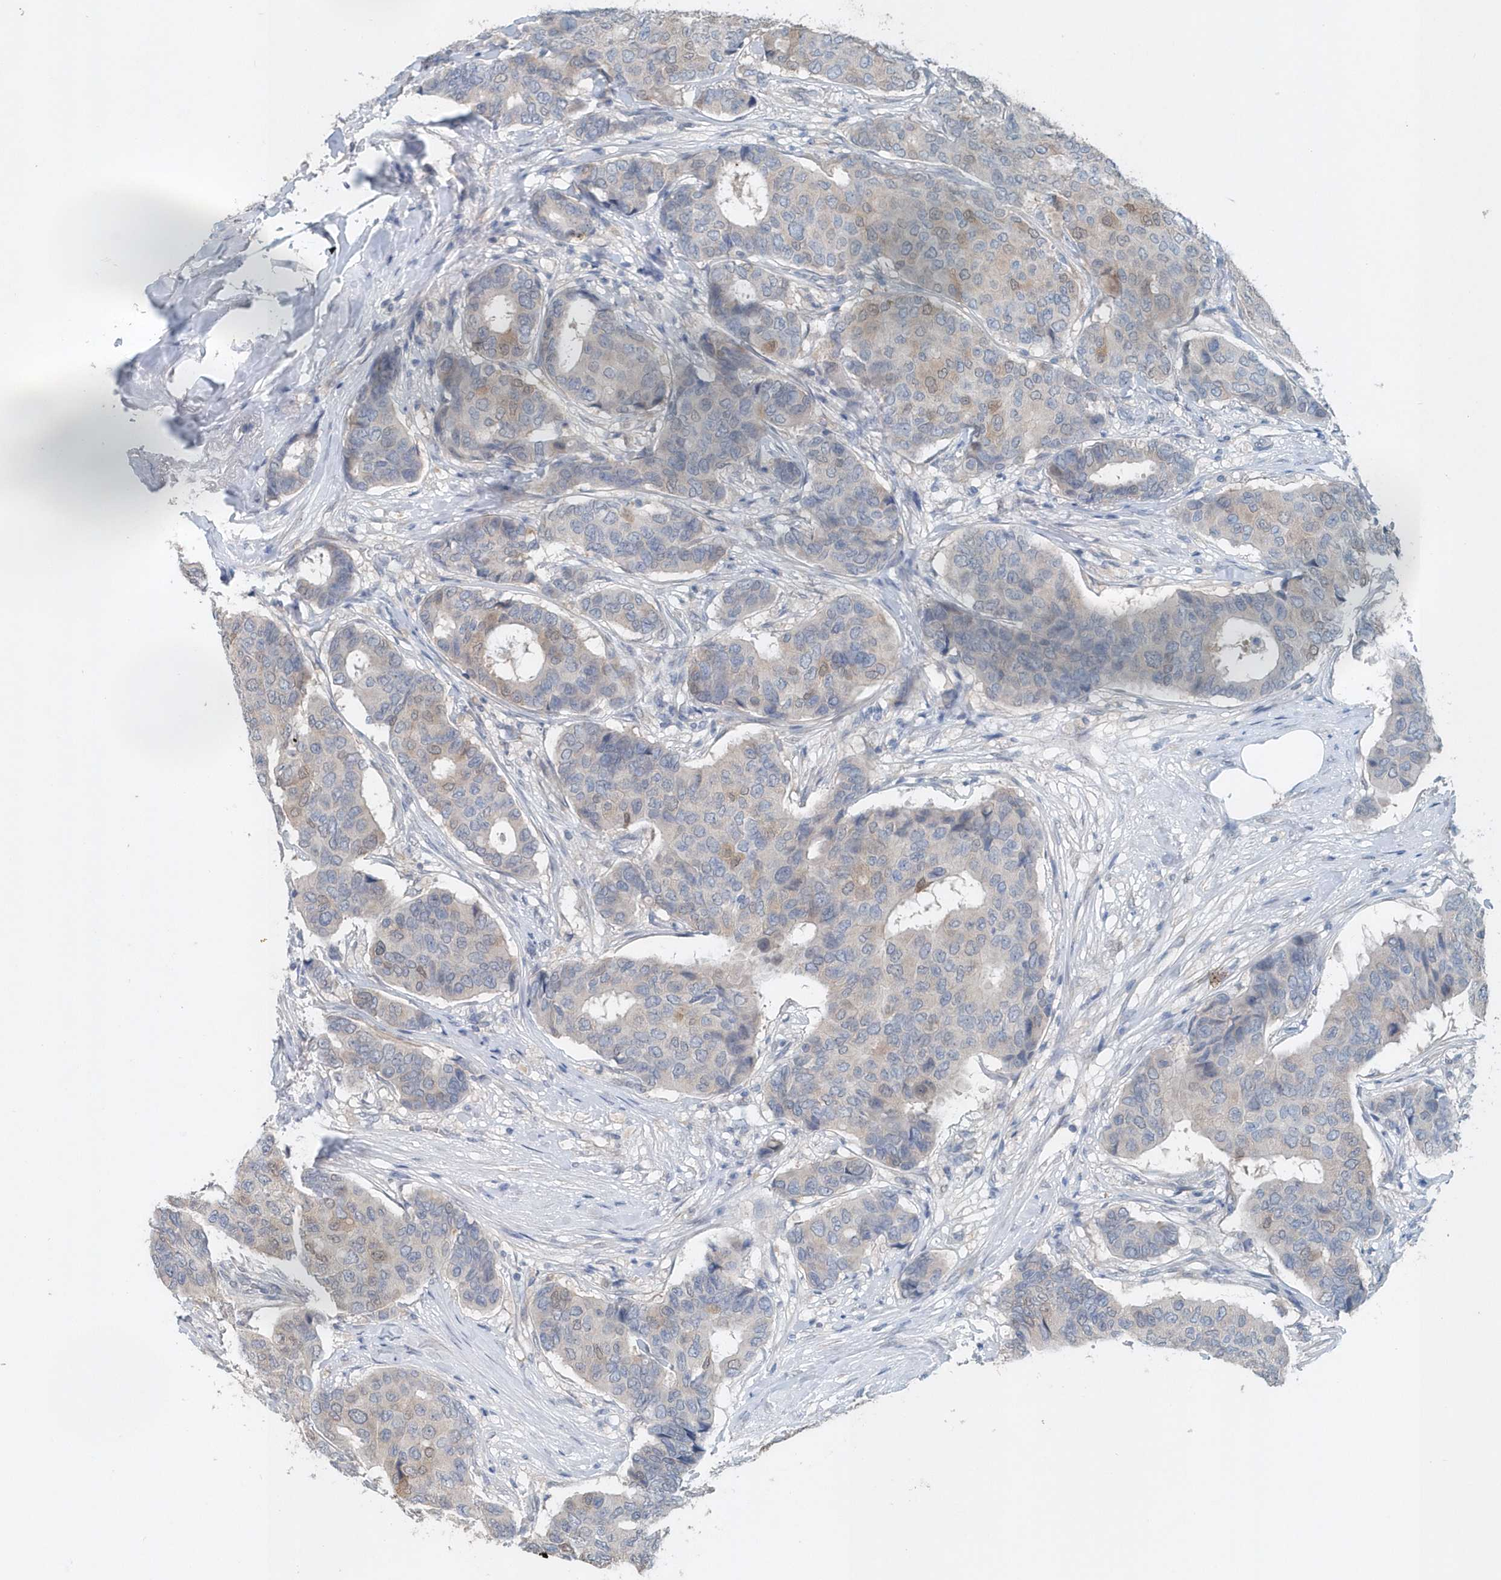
{"staining": {"intensity": "moderate", "quantity": "<25%", "location": "cytoplasmic/membranous"}, "tissue": "breast cancer", "cell_type": "Tumor cells", "image_type": "cancer", "snomed": [{"axis": "morphology", "description": "Duct carcinoma"}, {"axis": "topography", "description": "Breast"}], "caption": "Immunohistochemistry (IHC) photomicrograph of neoplastic tissue: human breast cancer (intraductal carcinoma) stained using IHC demonstrates low levels of moderate protein expression localized specifically in the cytoplasmic/membranous of tumor cells, appearing as a cytoplasmic/membranous brown color.", "gene": "PFN2", "patient": {"sex": "female", "age": 75}}